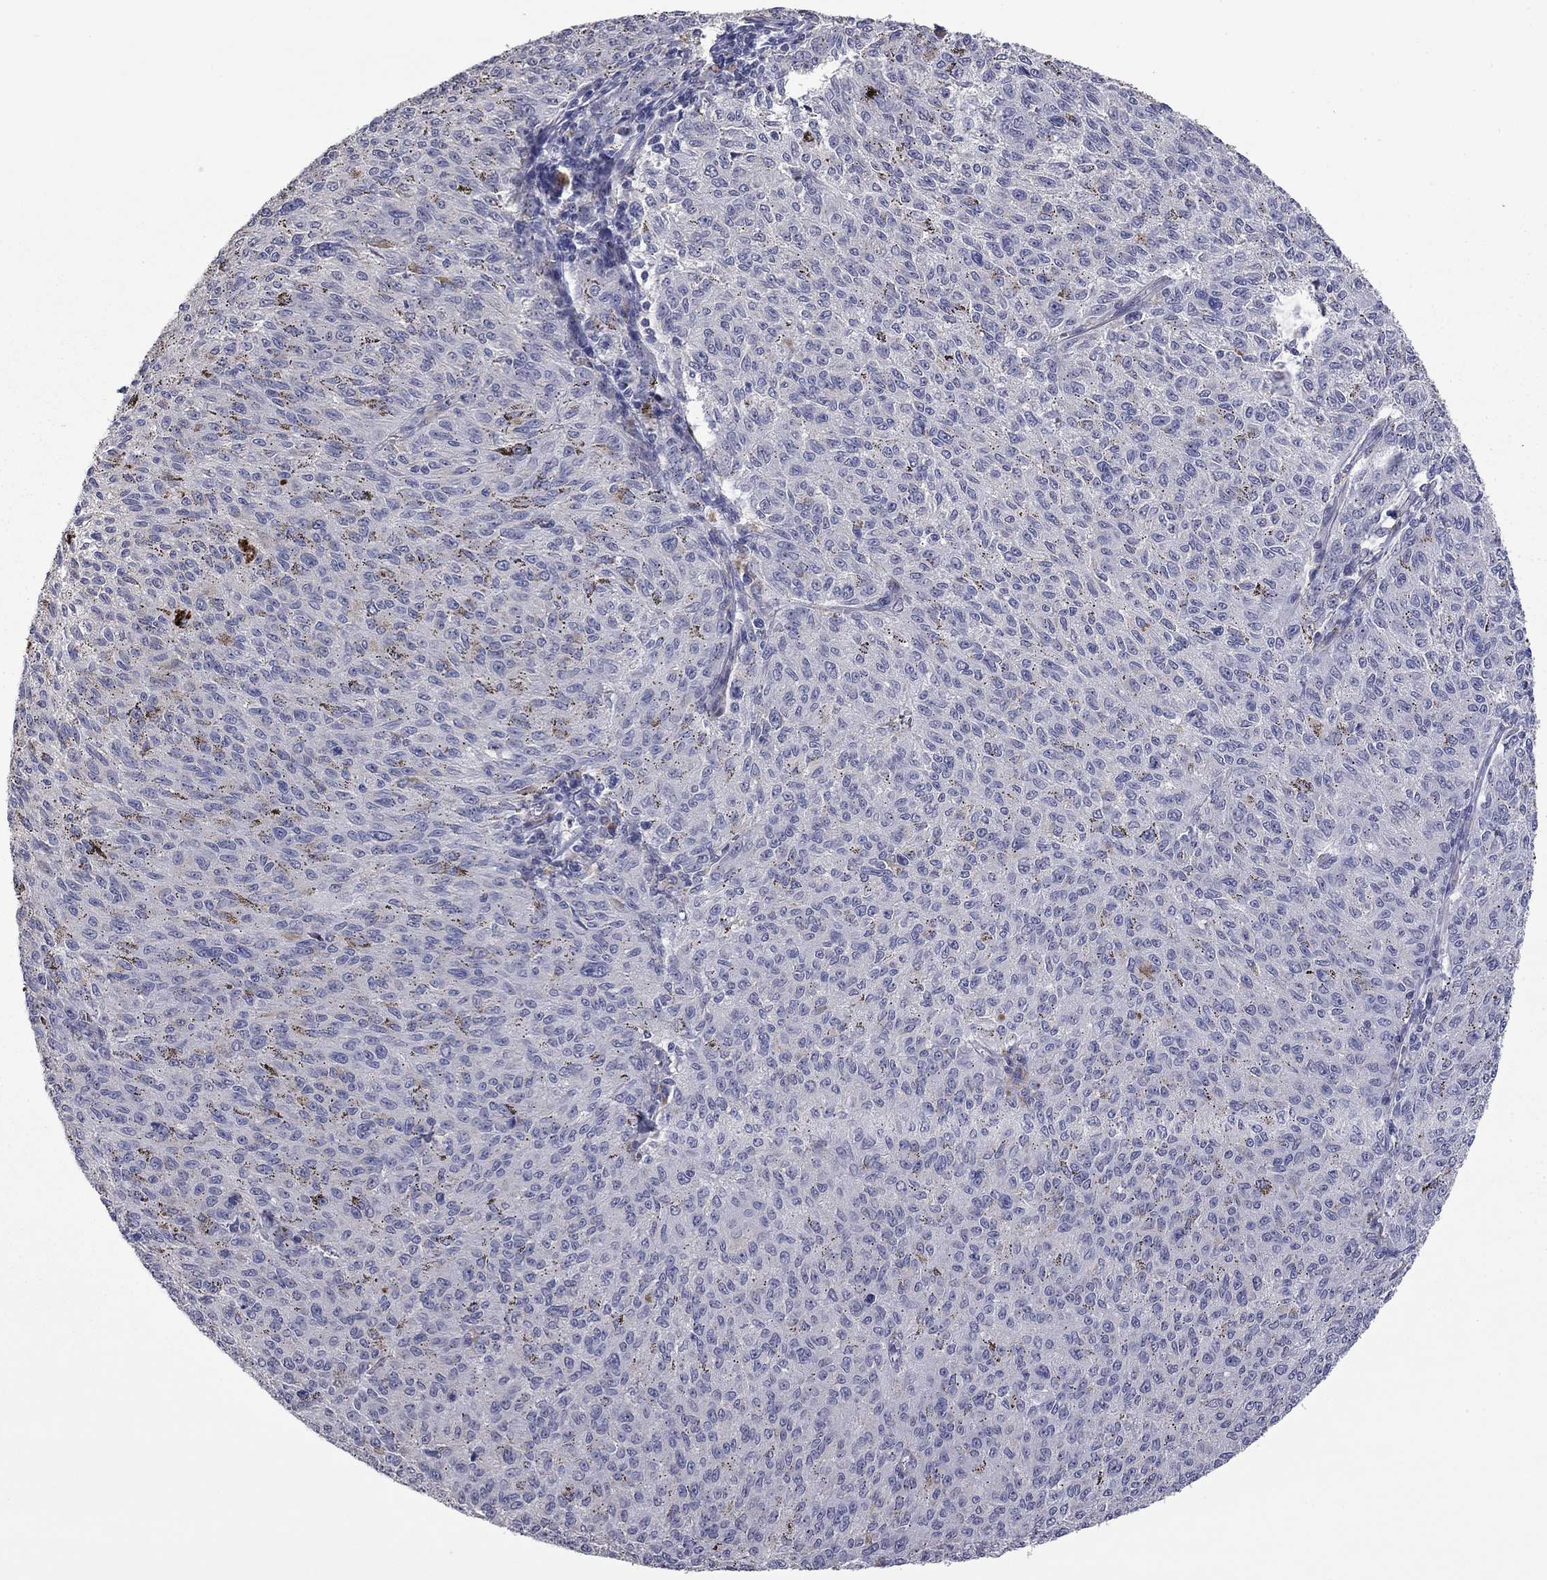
{"staining": {"intensity": "negative", "quantity": "none", "location": "none"}, "tissue": "melanoma", "cell_type": "Tumor cells", "image_type": "cancer", "snomed": [{"axis": "morphology", "description": "Malignant melanoma, NOS"}, {"axis": "topography", "description": "Skin"}], "caption": "A photomicrograph of human melanoma is negative for staining in tumor cells. The staining is performed using DAB (3,3'-diaminobenzidine) brown chromogen with nuclei counter-stained in using hematoxylin.", "gene": "IP6K3", "patient": {"sex": "female", "age": 72}}